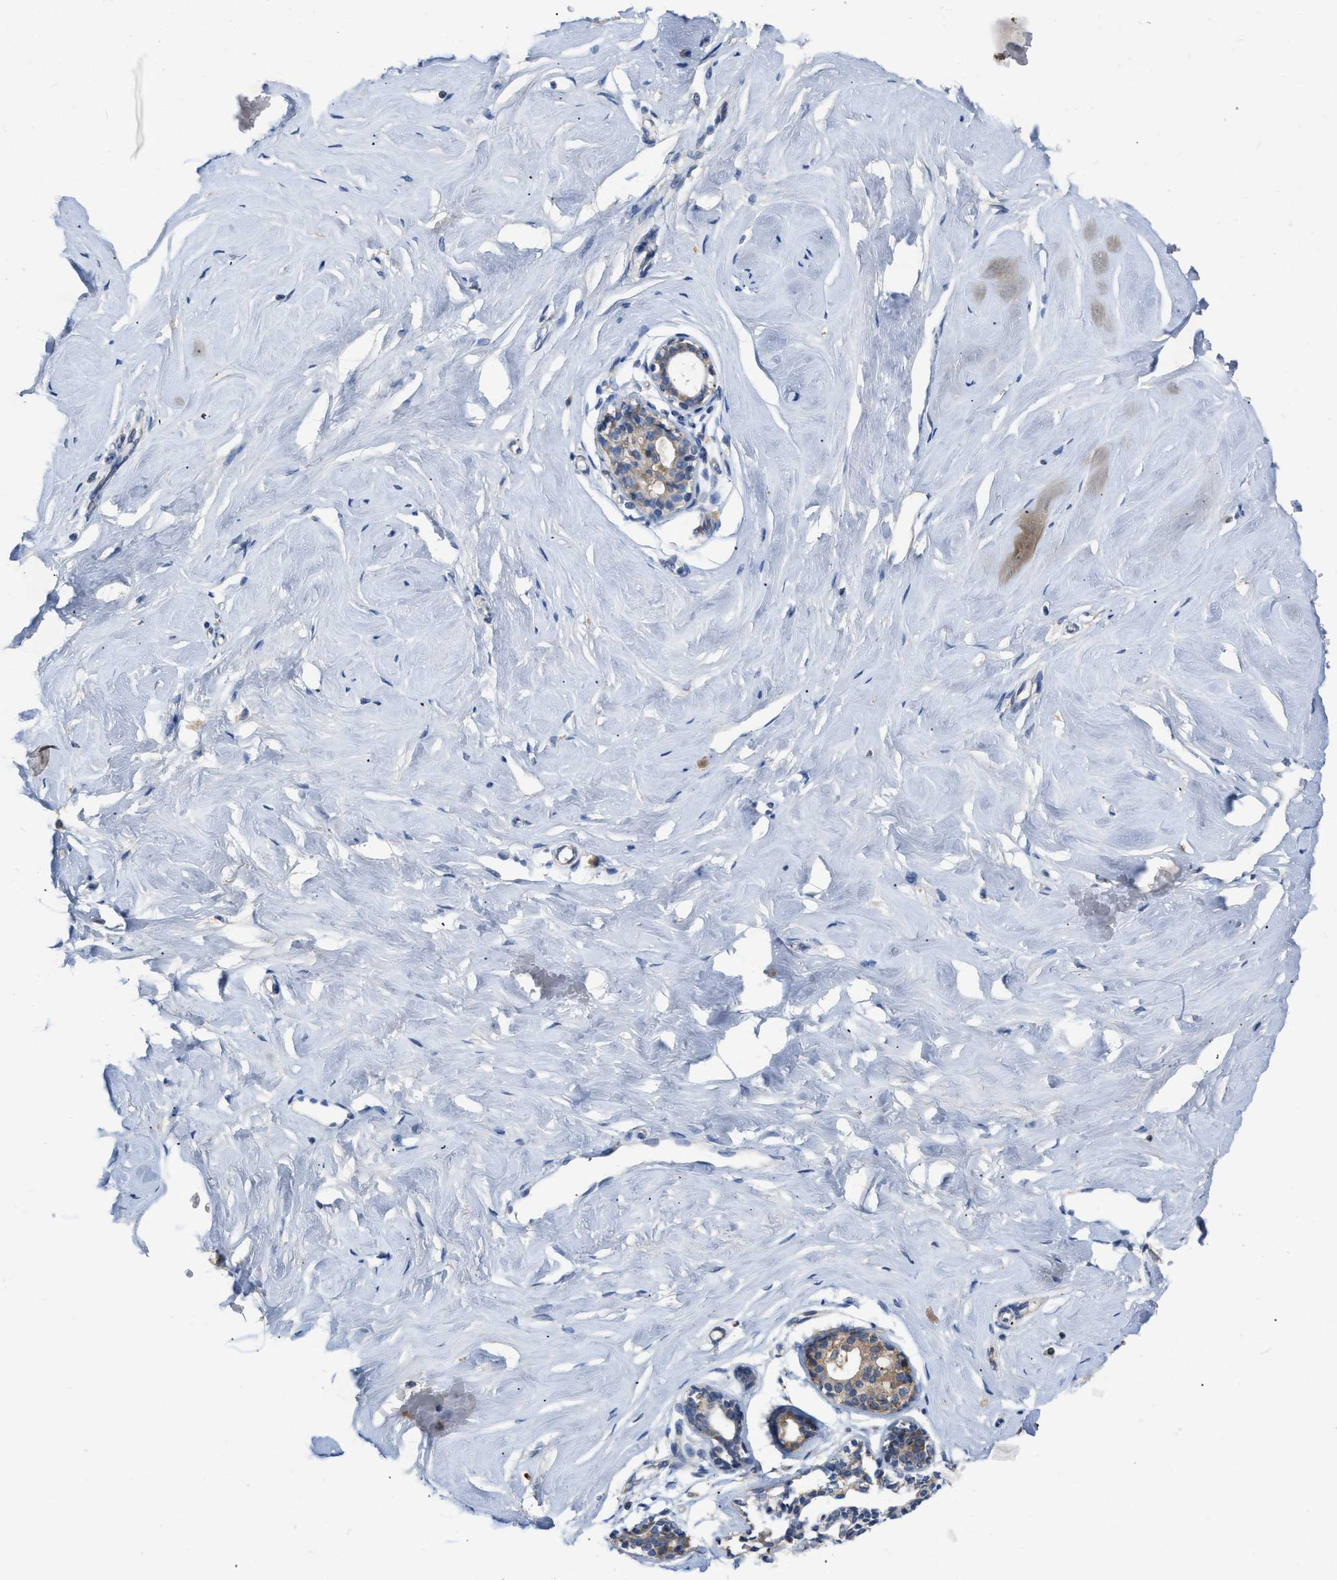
{"staining": {"intensity": "negative", "quantity": "none", "location": "none"}, "tissue": "breast", "cell_type": "Adipocytes", "image_type": "normal", "snomed": [{"axis": "morphology", "description": "Normal tissue, NOS"}, {"axis": "topography", "description": "Breast"}], "caption": "An immunohistochemistry (IHC) micrograph of unremarkable breast is shown. There is no staining in adipocytes of breast. (DAB (3,3'-diaminobenzidine) immunohistochemistry visualized using brightfield microscopy, high magnification).", "gene": "TMEM131", "patient": {"sex": "female", "age": 23}}